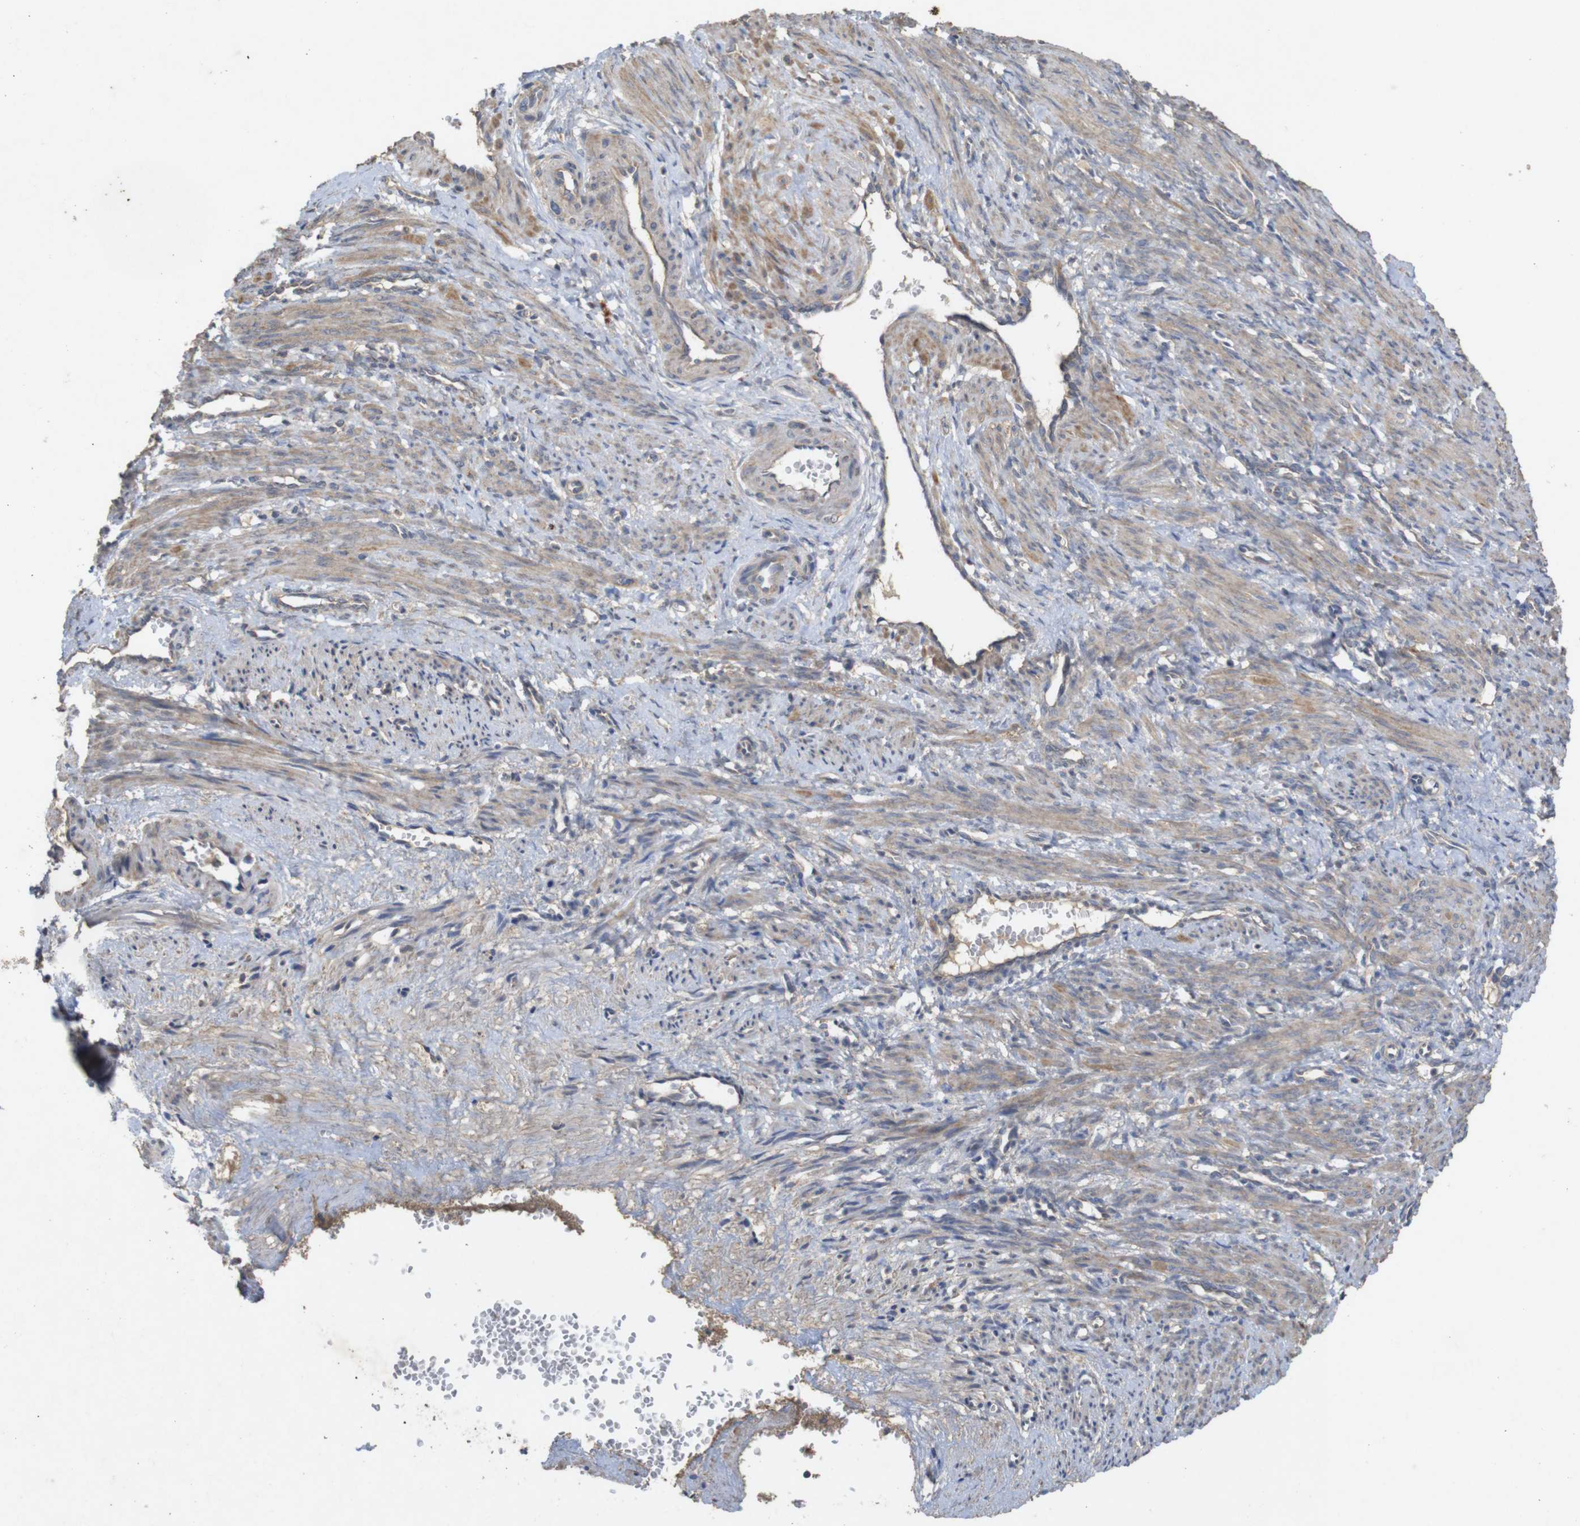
{"staining": {"intensity": "weak", "quantity": ">75%", "location": "cytoplasmic/membranous"}, "tissue": "smooth muscle", "cell_type": "Smooth muscle cells", "image_type": "normal", "snomed": [{"axis": "morphology", "description": "Normal tissue, NOS"}, {"axis": "topography", "description": "Endometrium"}], "caption": "IHC micrograph of benign human smooth muscle stained for a protein (brown), which reveals low levels of weak cytoplasmic/membranous expression in approximately >75% of smooth muscle cells.", "gene": "KCNS3", "patient": {"sex": "female", "age": 33}}